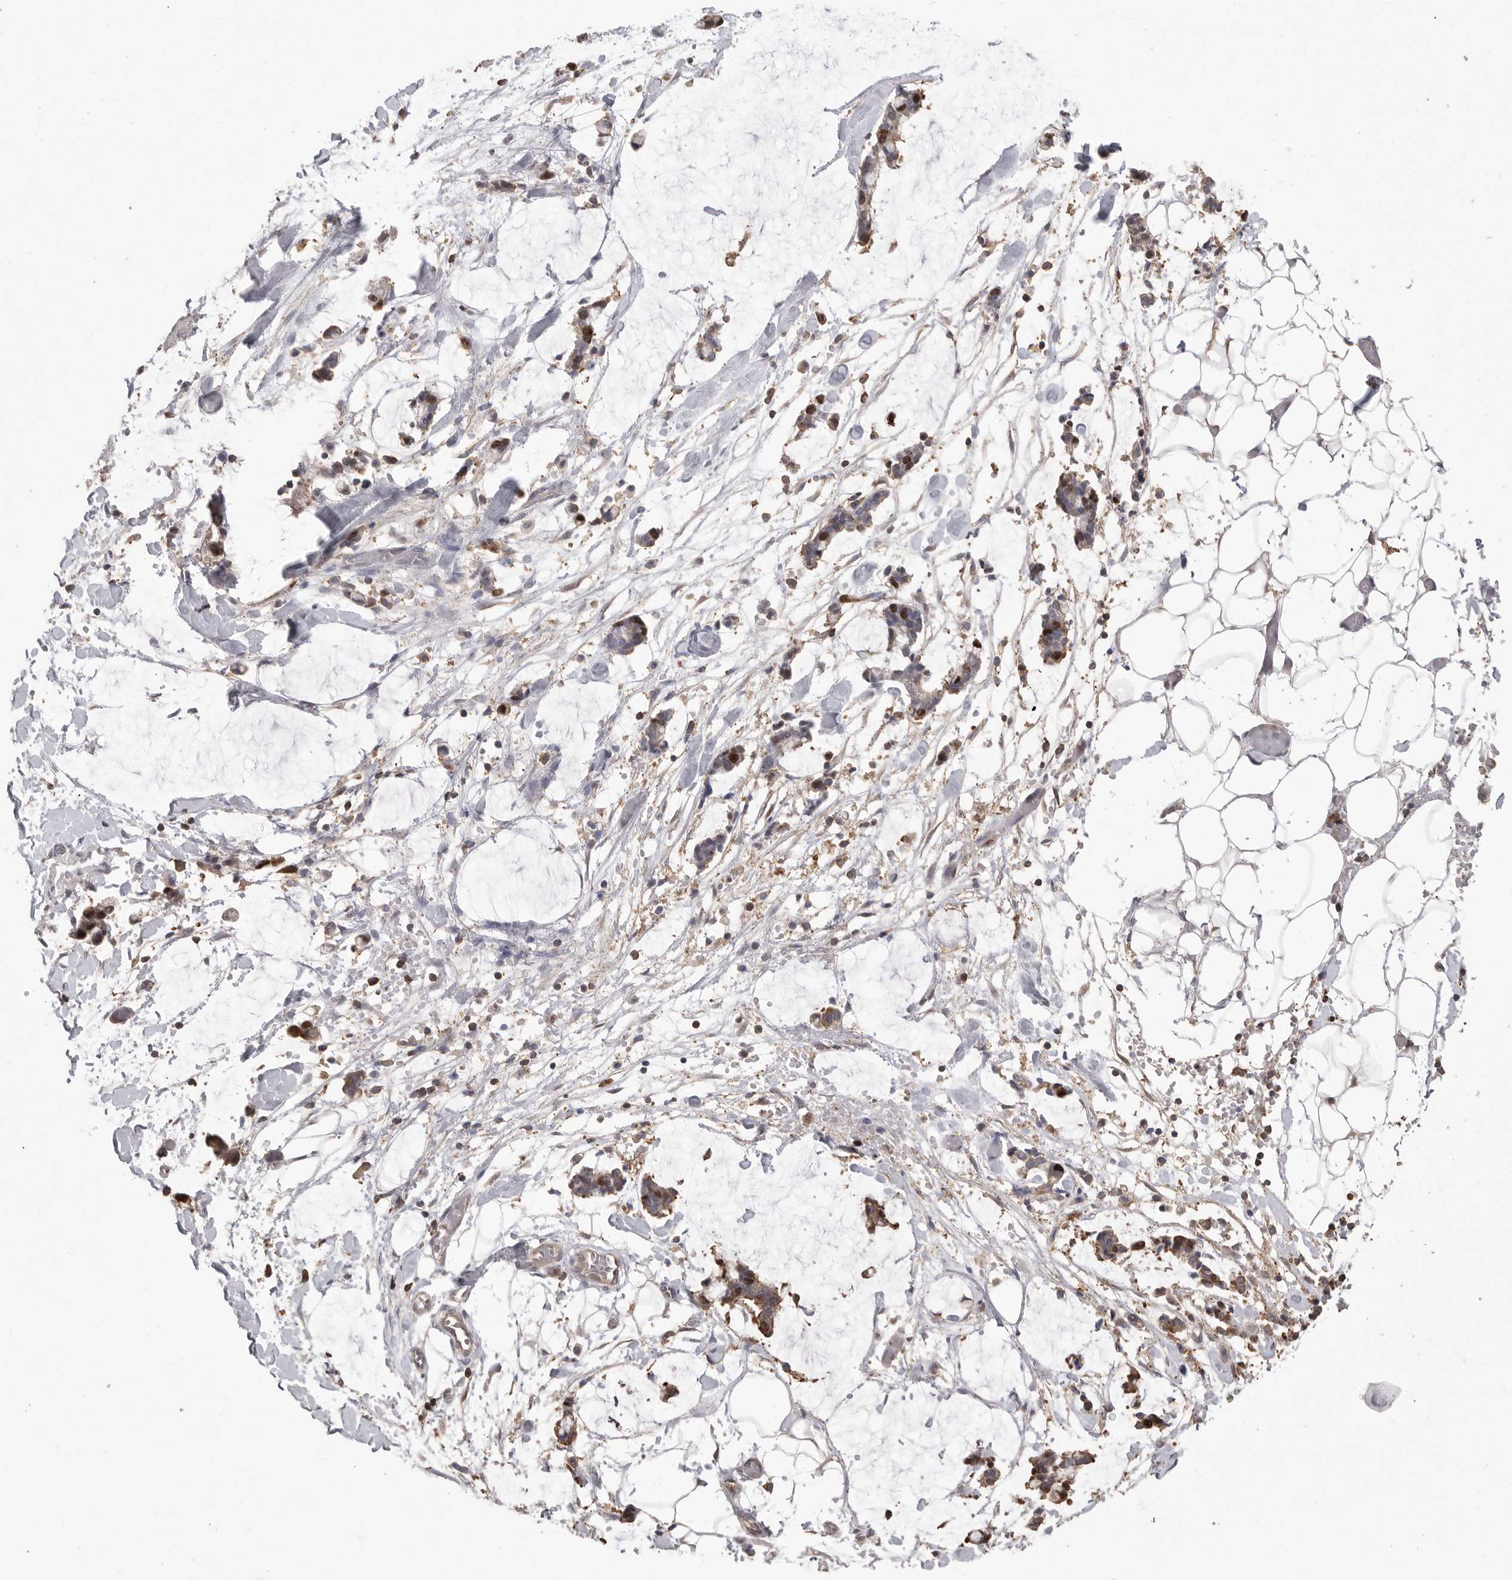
{"staining": {"intensity": "weak", "quantity": ">75%", "location": "cytoplasmic/membranous"}, "tissue": "adipose tissue", "cell_type": "Adipocytes", "image_type": "normal", "snomed": [{"axis": "morphology", "description": "Normal tissue, NOS"}, {"axis": "morphology", "description": "Adenocarcinoma, NOS"}, {"axis": "topography", "description": "Smooth muscle"}, {"axis": "topography", "description": "Colon"}], "caption": "Immunohistochemistry photomicrograph of normal adipose tissue: human adipose tissue stained using immunohistochemistry shows low levels of weak protein expression localized specifically in the cytoplasmic/membranous of adipocytes, appearing as a cytoplasmic/membranous brown color.", "gene": "TOP2A", "patient": {"sex": "male", "age": 14}}